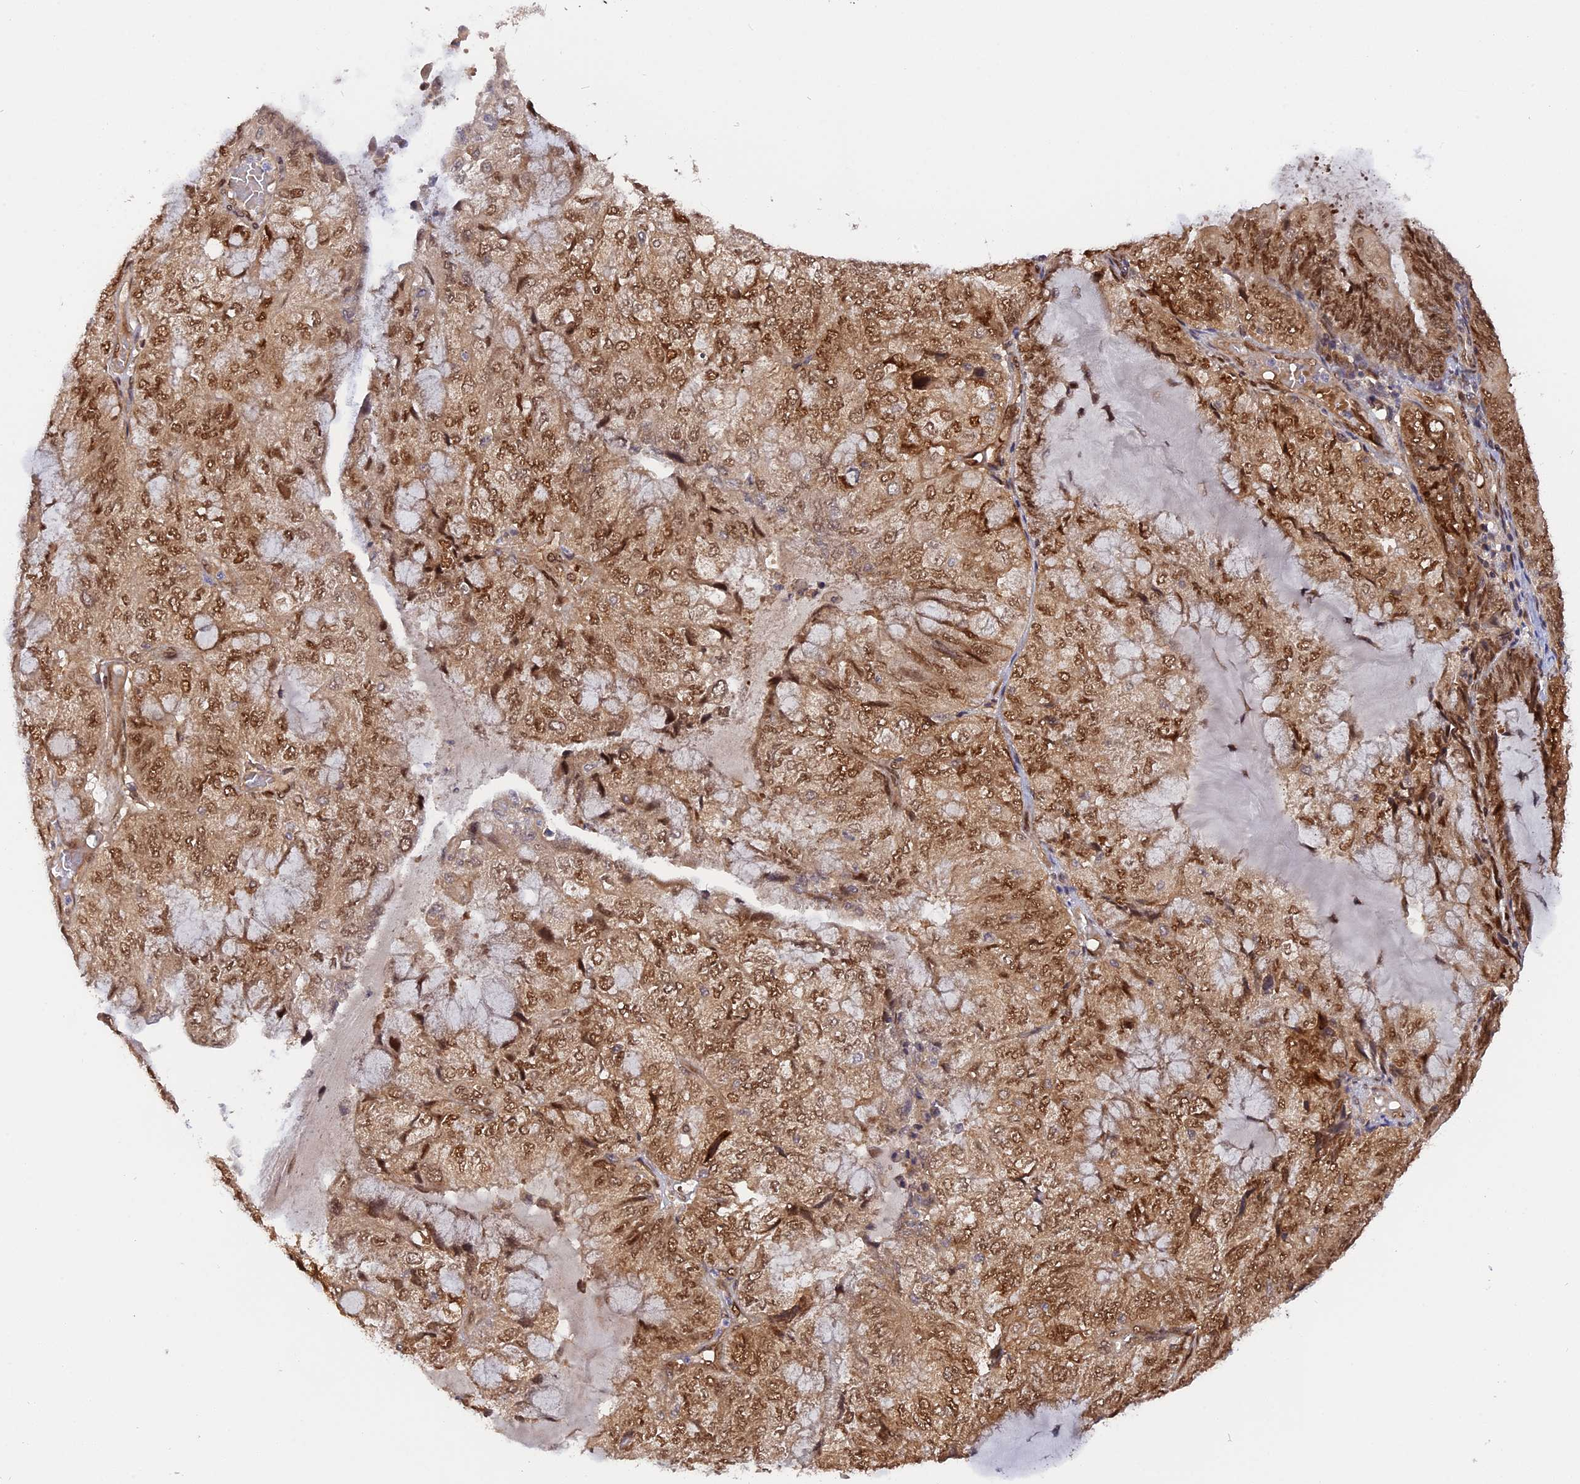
{"staining": {"intensity": "moderate", "quantity": ">75%", "location": "cytoplasmic/membranous,nuclear"}, "tissue": "endometrial cancer", "cell_type": "Tumor cells", "image_type": "cancer", "snomed": [{"axis": "morphology", "description": "Adenocarcinoma, NOS"}, {"axis": "topography", "description": "Endometrium"}], "caption": "Endometrial cancer (adenocarcinoma) was stained to show a protein in brown. There is medium levels of moderate cytoplasmic/membranous and nuclear staining in about >75% of tumor cells.", "gene": "ZNF428", "patient": {"sex": "female", "age": 81}}